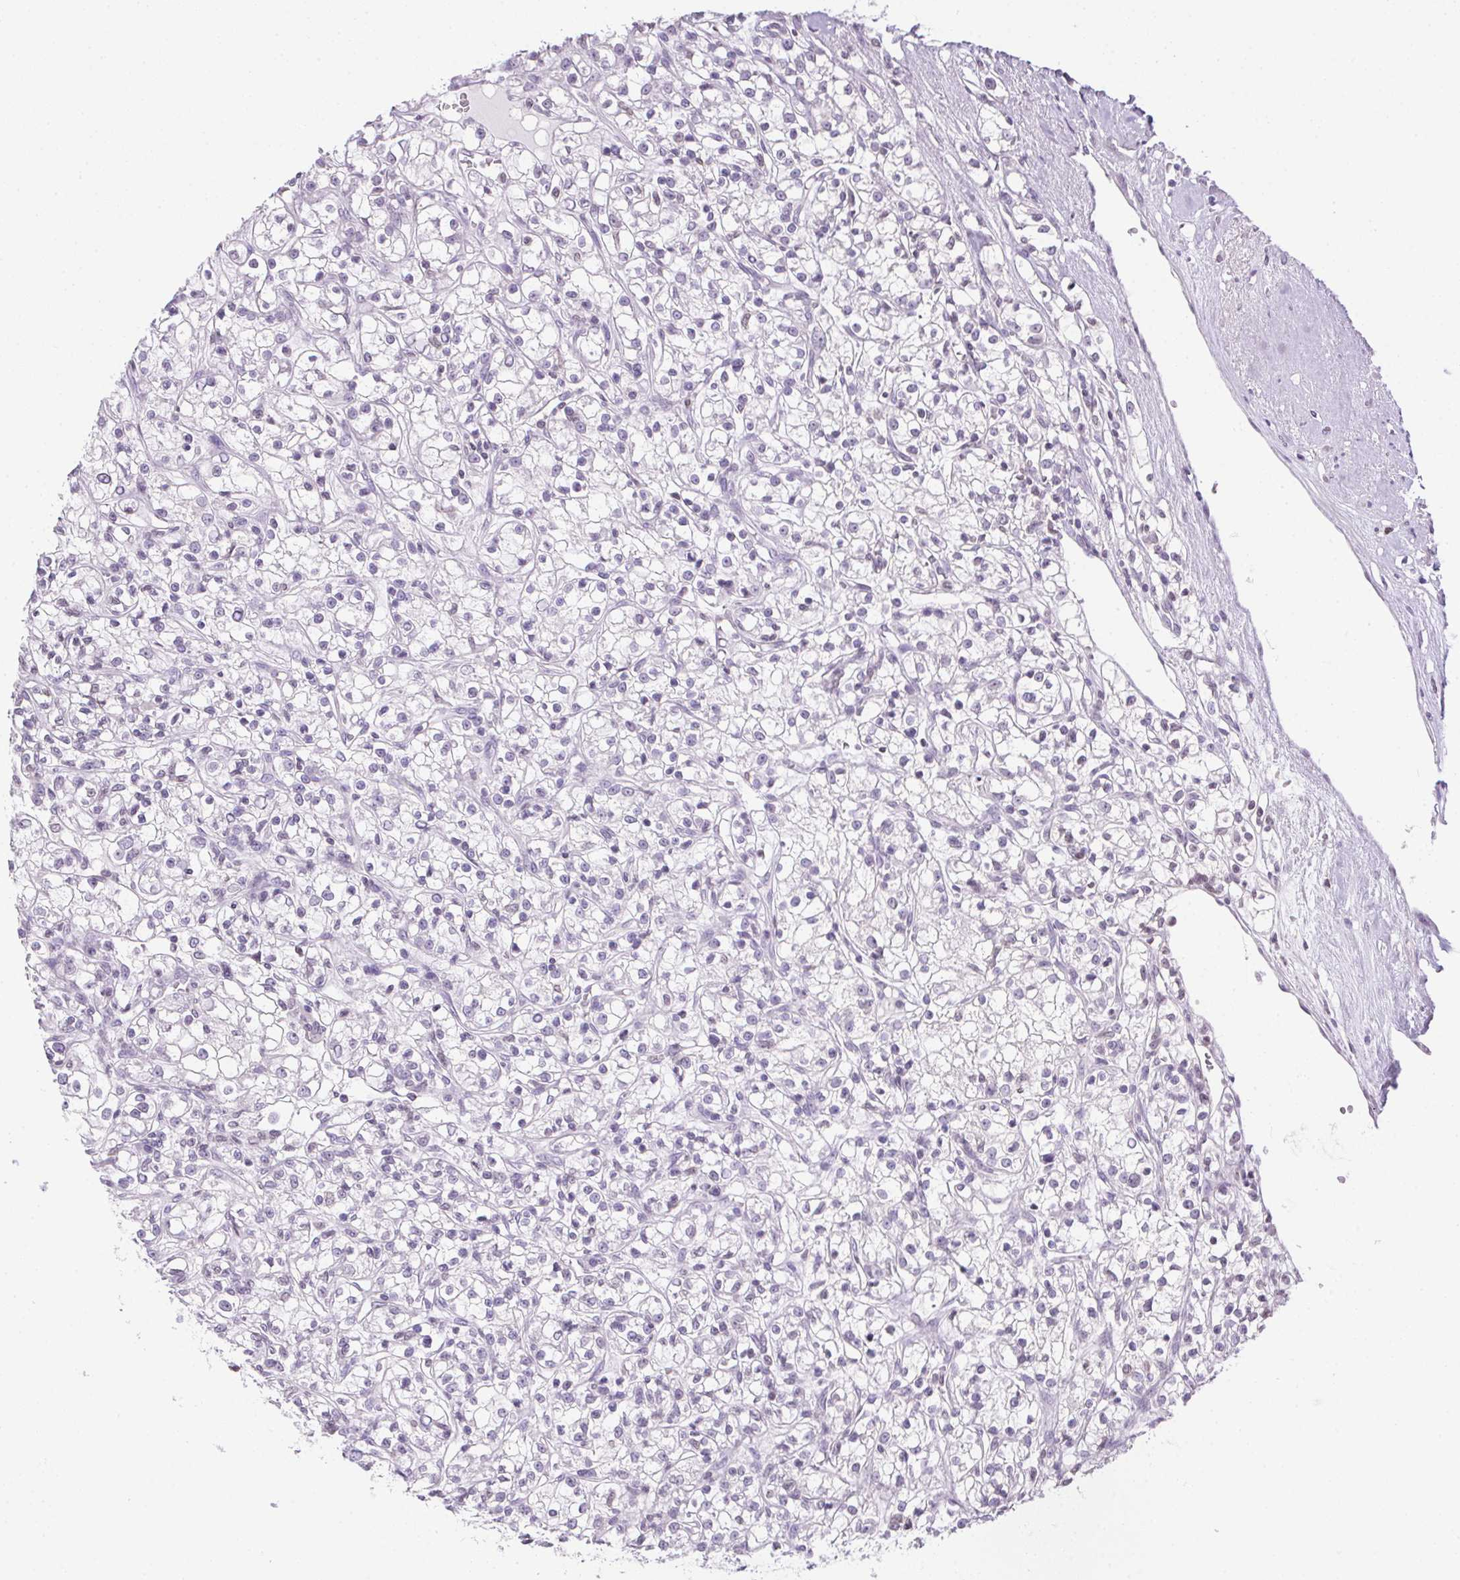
{"staining": {"intensity": "negative", "quantity": "none", "location": "none"}, "tissue": "renal cancer", "cell_type": "Tumor cells", "image_type": "cancer", "snomed": [{"axis": "morphology", "description": "Adenocarcinoma, NOS"}, {"axis": "topography", "description": "Kidney"}], "caption": "A histopathology image of adenocarcinoma (renal) stained for a protein shows no brown staining in tumor cells.", "gene": "PRL", "patient": {"sex": "female", "age": 59}}